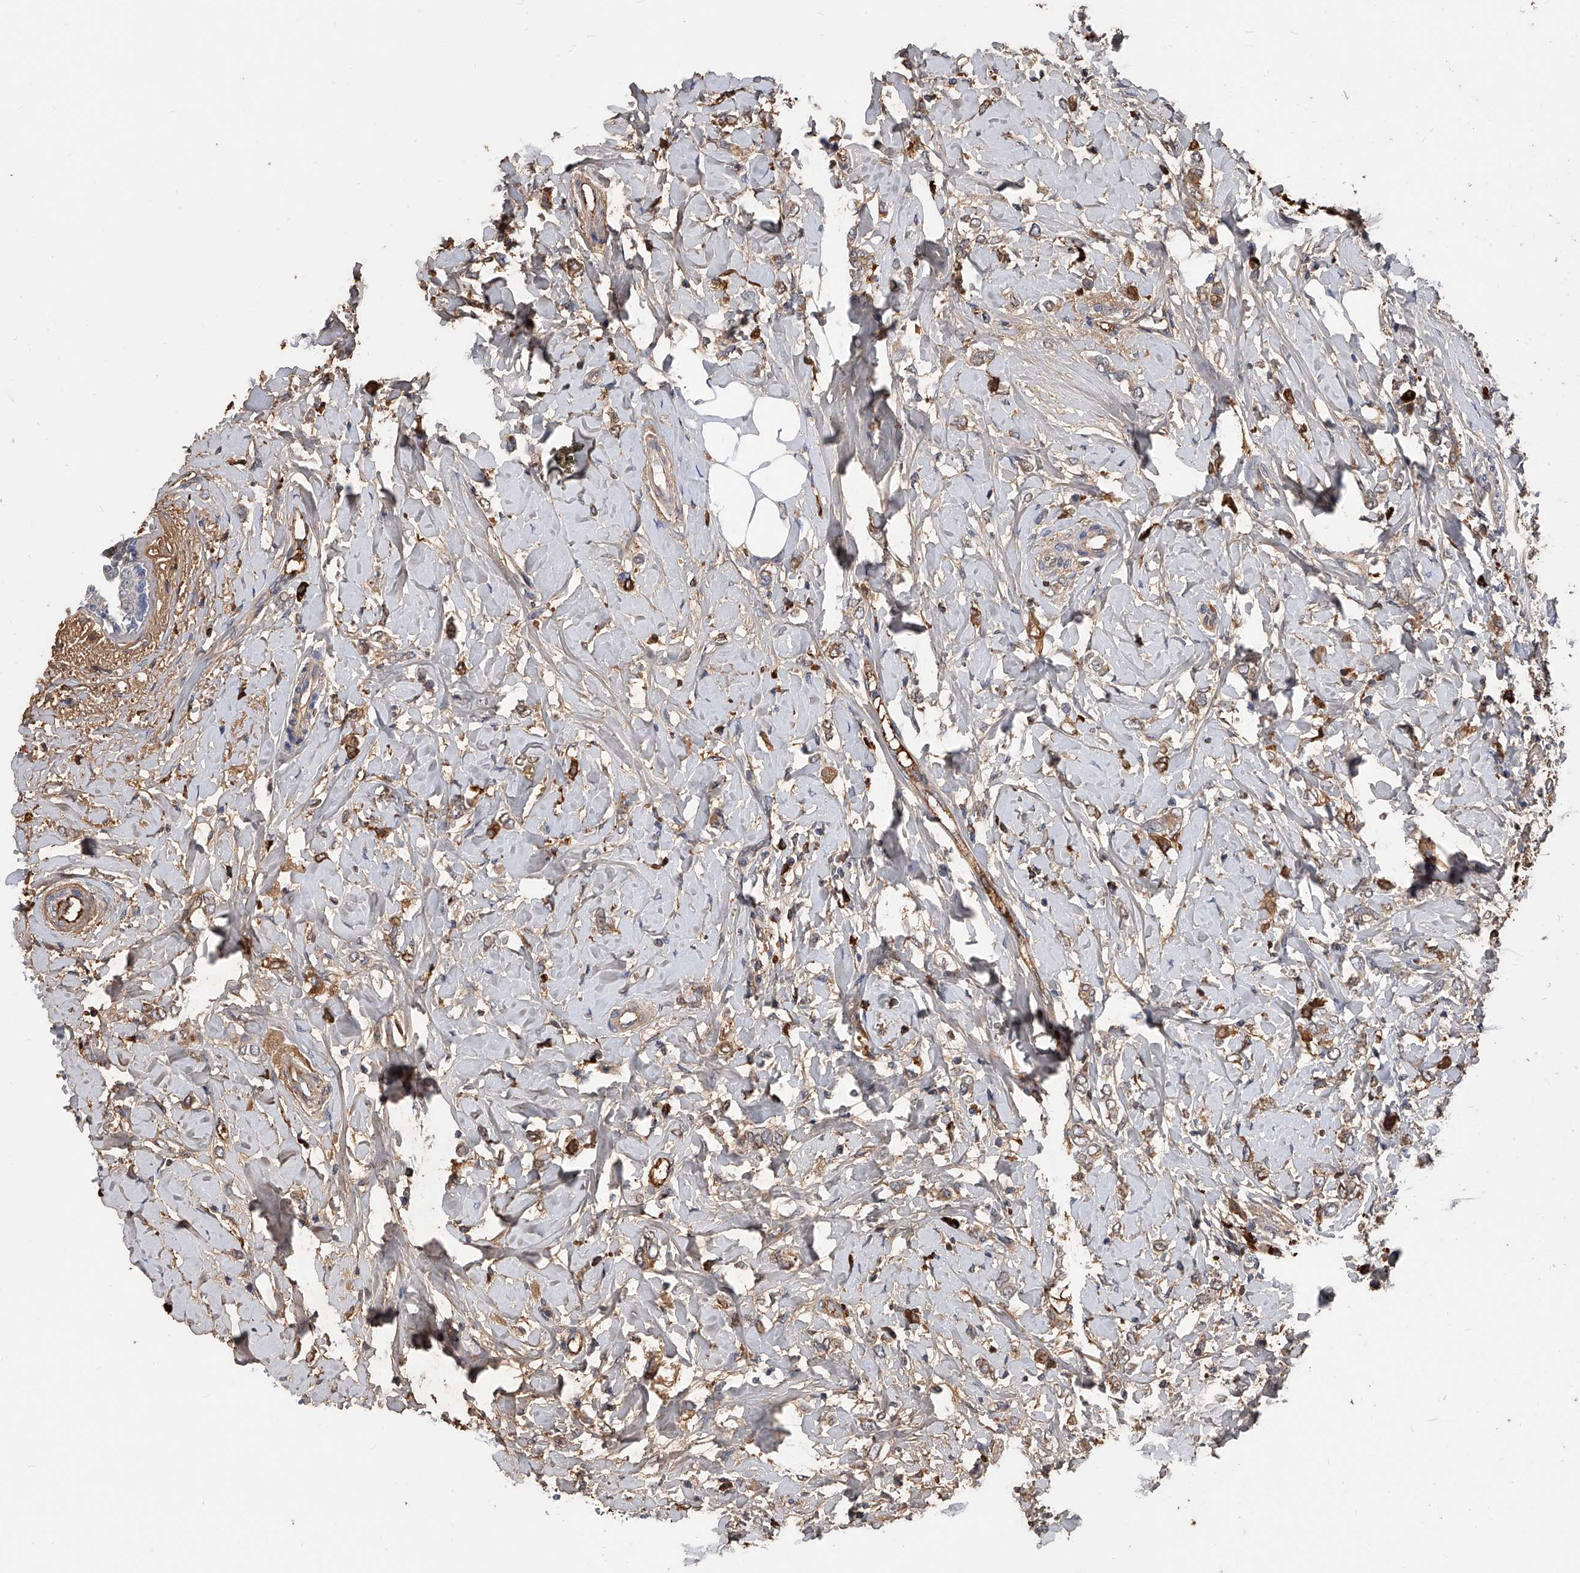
{"staining": {"intensity": "moderate", "quantity": "<25%", "location": "cytoplasmic/membranous"}, "tissue": "breast cancer", "cell_type": "Tumor cells", "image_type": "cancer", "snomed": [{"axis": "morphology", "description": "Normal tissue, NOS"}, {"axis": "morphology", "description": "Lobular carcinoma"}, {"axis": "topography", "description": "Breast"}], "caption": "Protein staining of lobular carcinoma (breast) tissue reveals moderate cytoplasmic/membranous staining in approximately <25% of tumor cells.", "gene": "ZNF25", "patient": {"sex": "female", "age": 47}}